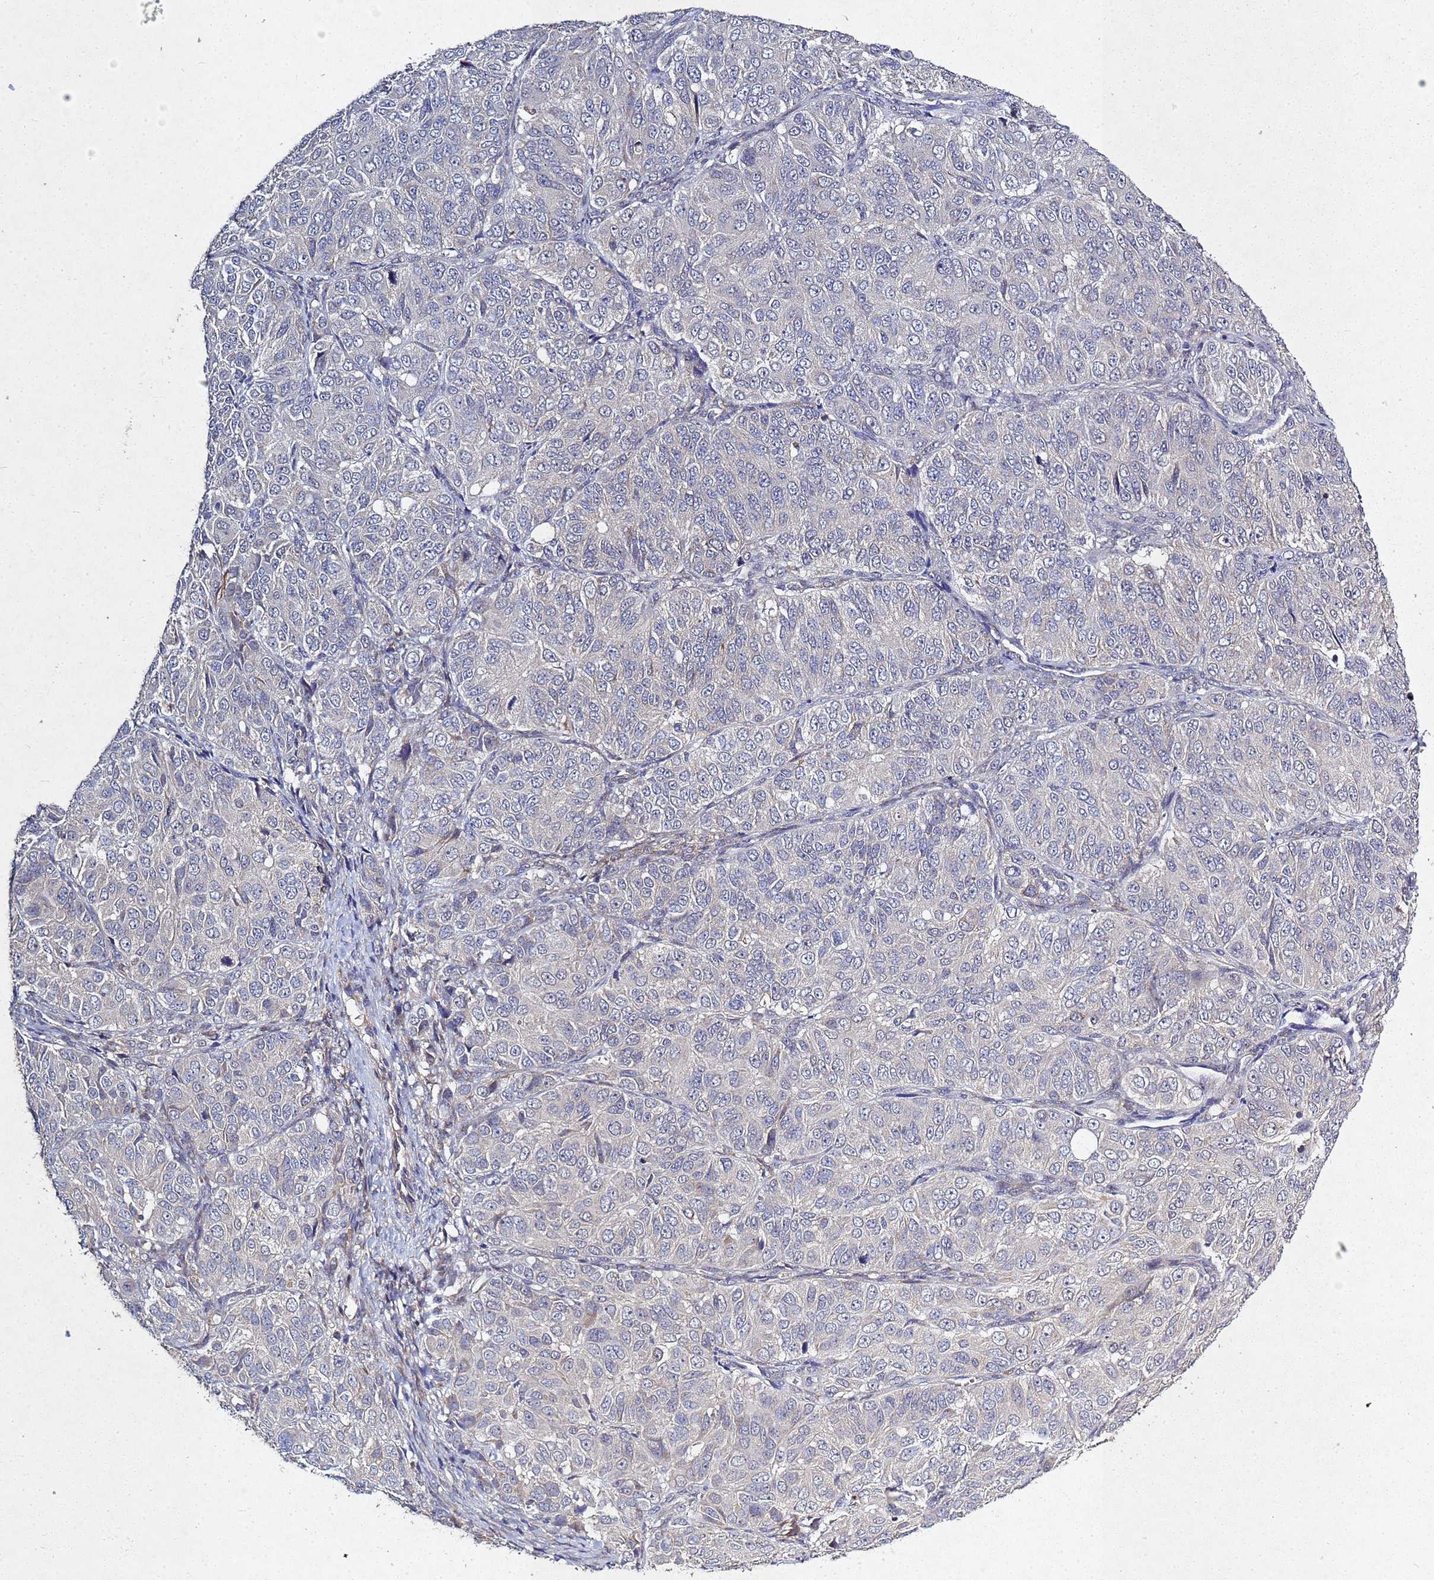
{"staining": {"intensity": "negative", "quantity": "none", "location": "none"}, "tissue": "ovarian cancer", "cell_type": "Tumor cells", "image_type": "cancer", "snomed": [{"axis": "morphology", "description": "Carcinoma, endometroid"}, {"axis": "topography", "description": "Ovary"}], "caption": "The image demonstrates no significant expression in tumor cells of ovarian endometroid carcinoma.", "gene": "TNPO2", "patient": {"sex": "female", "age": 51}}